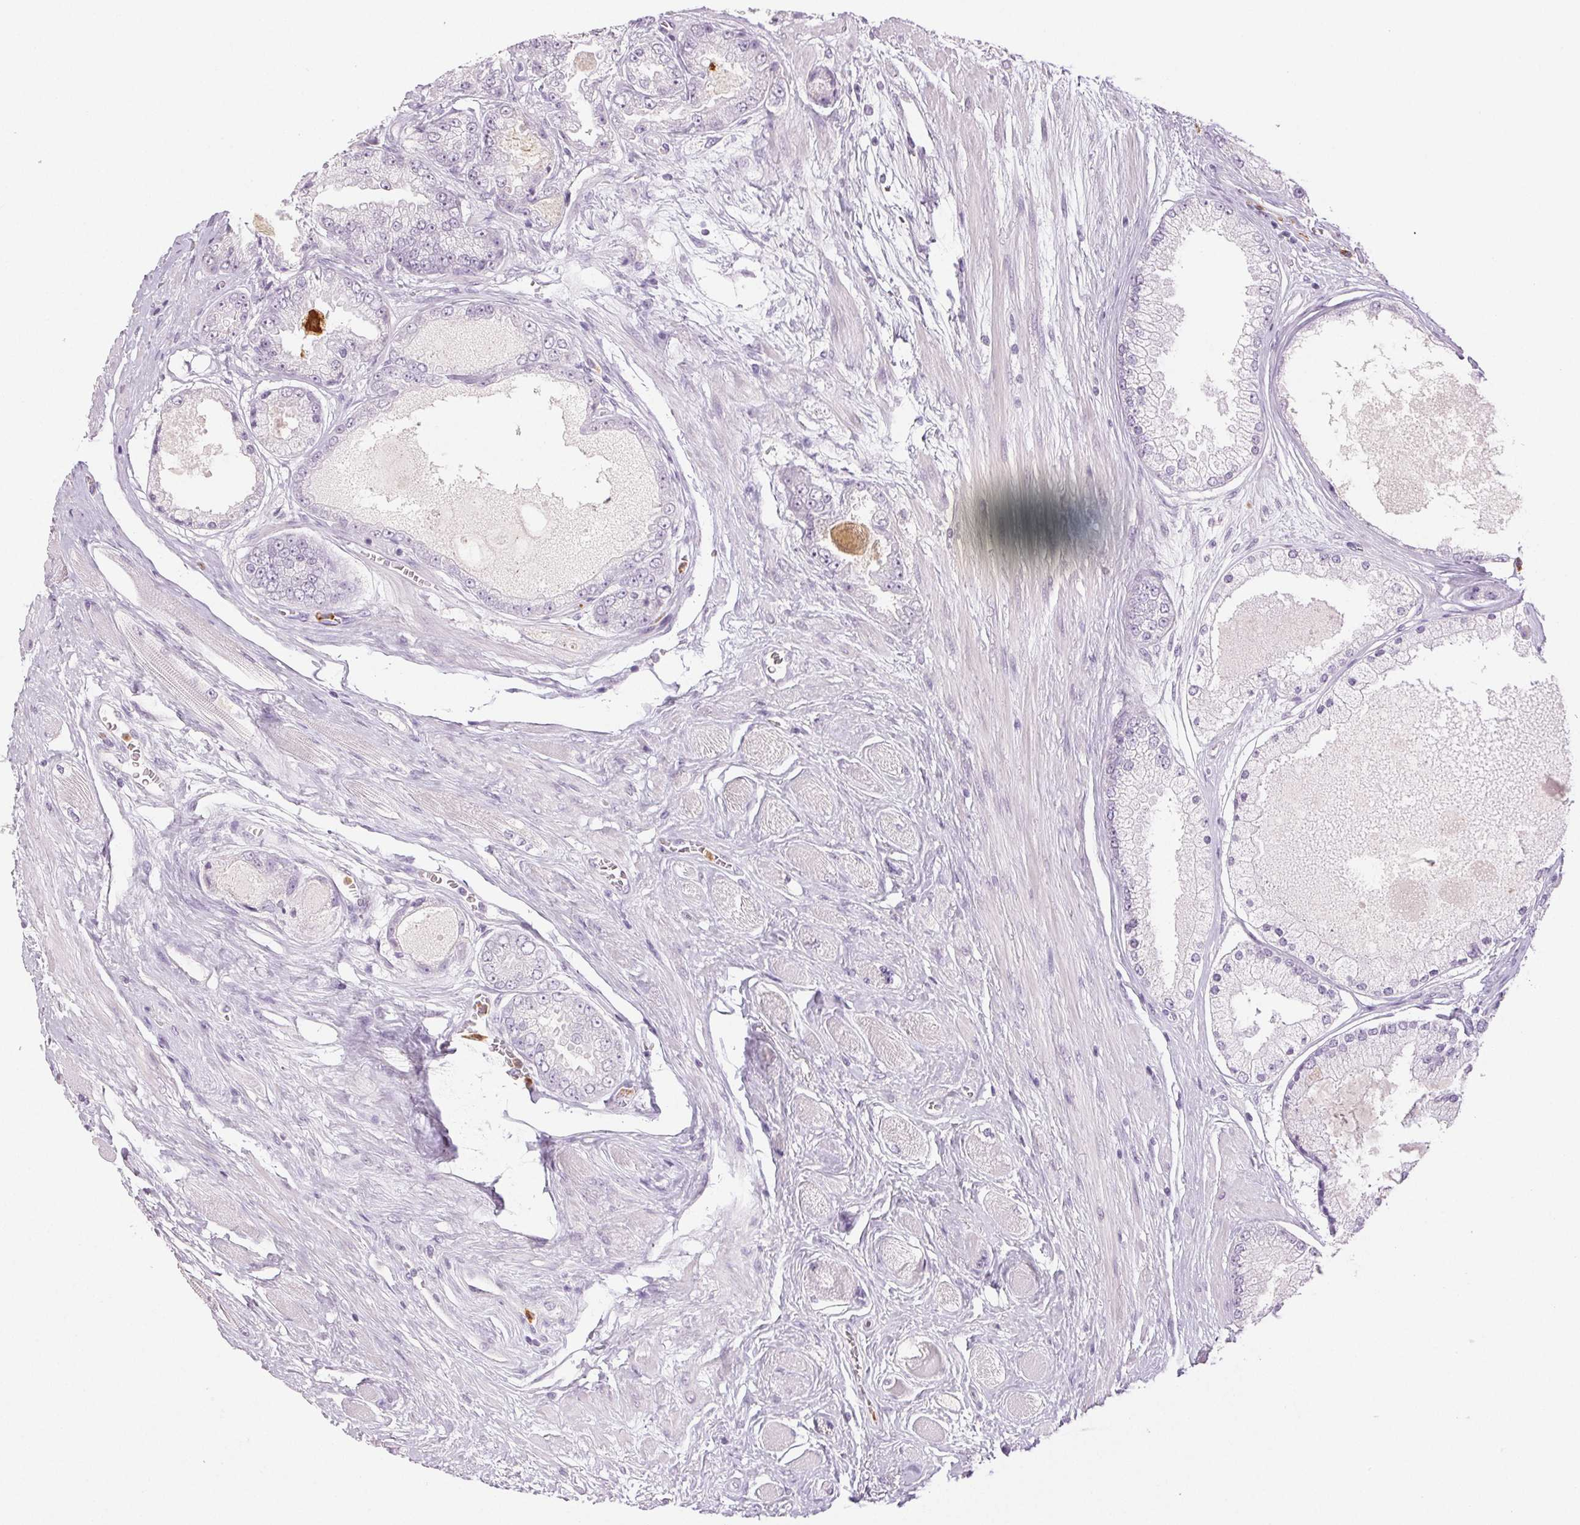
{"staining": {"intensity": "negative", "quantity": "none", "location": "none"}, "tissue": "prostate cancer", "cell_type": "Tumor cells", "image_type": "cancer", "snomed": [{"axis": "morphology", "description": "Adenocarcinoma, High grade"}, {"axis": "topography", "description": "Prostate"}], "caption": "Immunohistochemical staining of human prostate high-grade adenocarcinoma exhibits no significant expression in tumor cells. (Stains: DAB immunohistochemistry (IHC) with hematoxylin counter stain, Microscopy: brightfield microscopy at high magnification).", "gene": "LTF", "patient": {"sex": "male", "age": 67}}